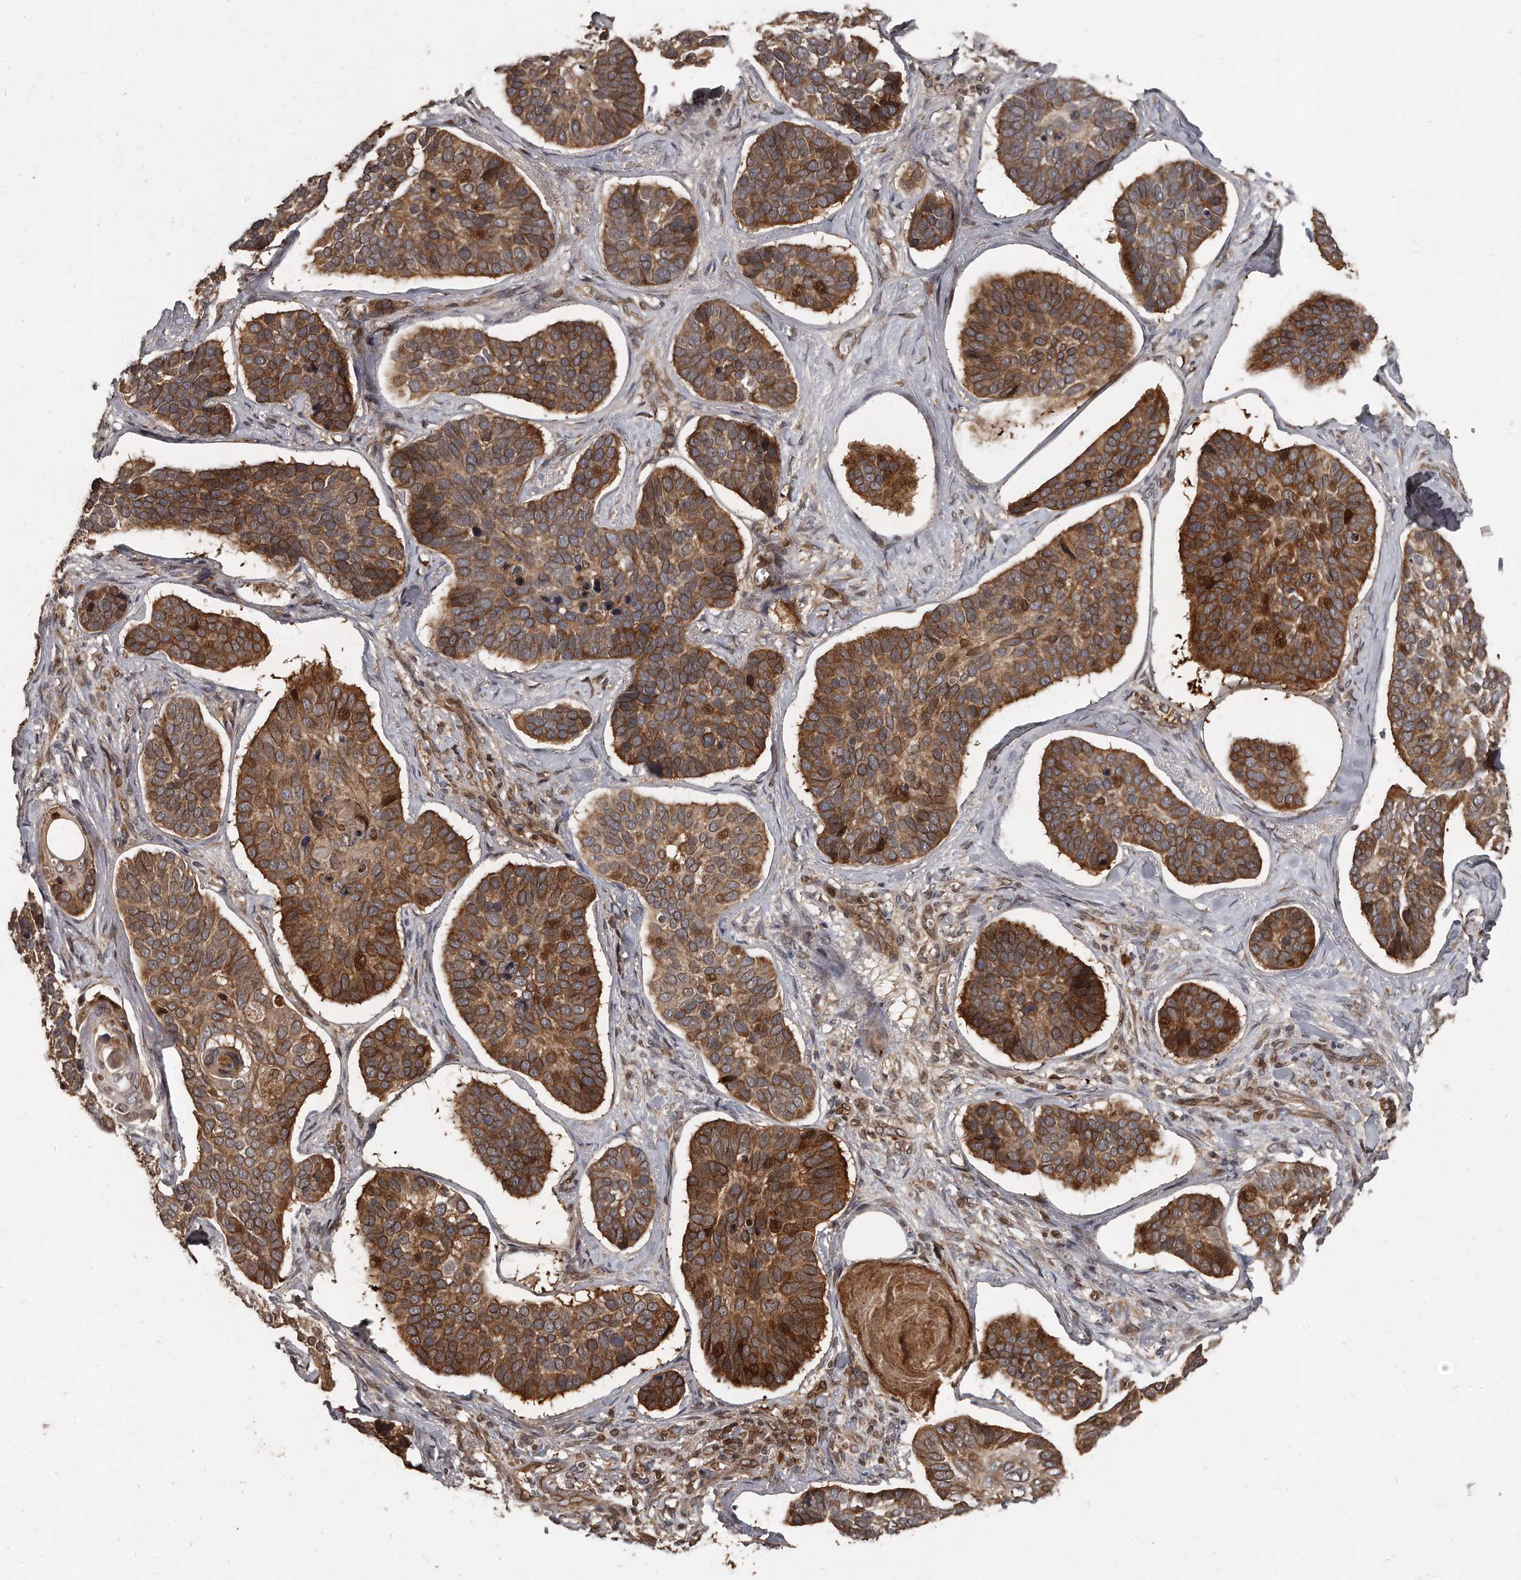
{"staining": {"intensity": "moderate", "quantity": ">75%", "location": "cytoplasmic/membranous,nuclear"}, "tissue": "skin cancer", "cell_type": "Tumor cells", "image_type": "cancer", "snomed": [{"axis": "morphology", "description": "Basal cell carcinoma"}, {"axis": "topography", "description": "Skin"}], "caption": "A medium amount of moderate cytoplasmic/membranous and nuclear expression is appreciated in about >75% of tumor cells in skin cancer (basal cell carcinoma) tissue. (DAB (3,3'-diaminobenzidine) IHC, brown staining for protein, blue staining for nuclei).", "gene": "GCH1", "patient": {"sex": "male", "age": 62}}